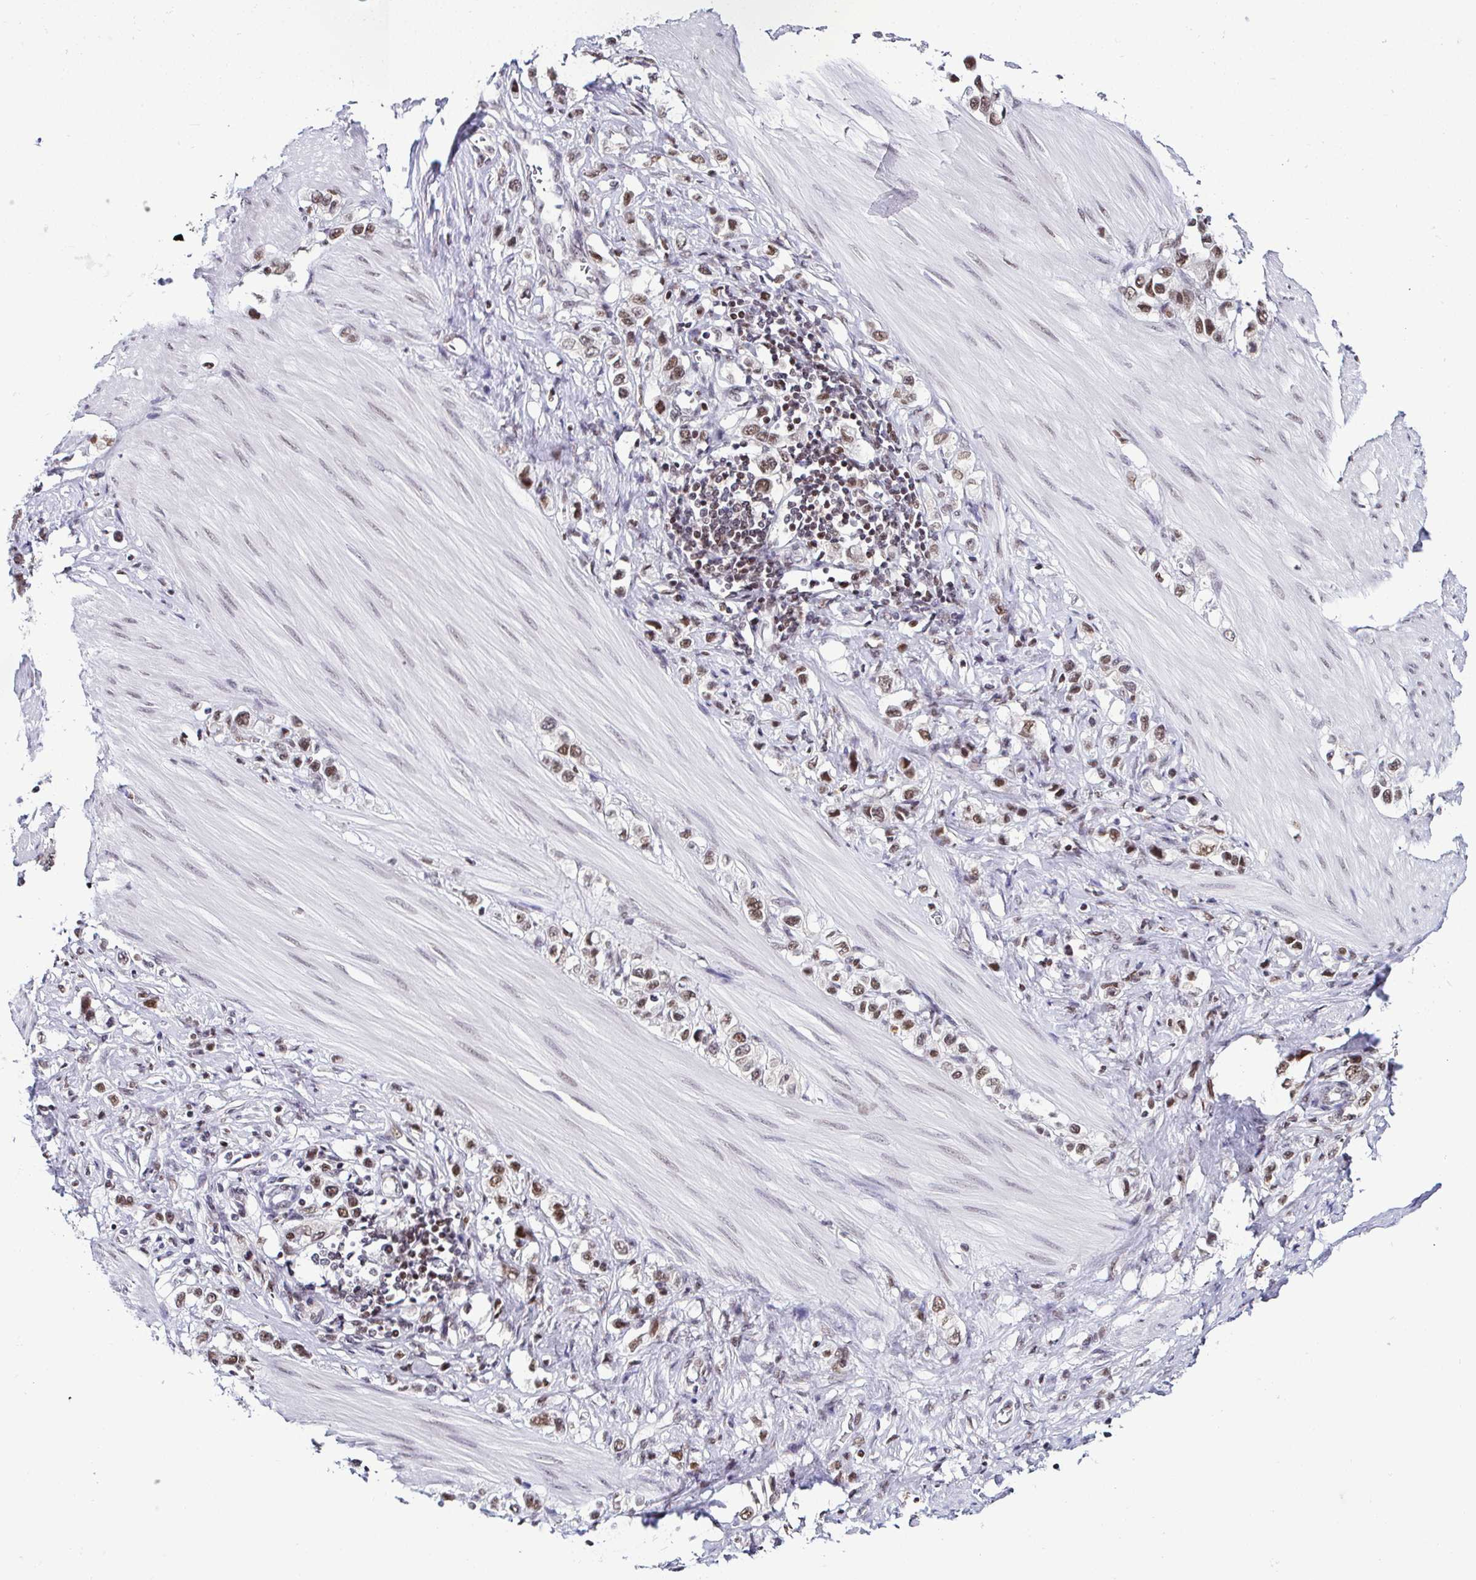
{"staining": {"intensity": "moderate", "quantity": ">75%", "location": "nuclear"}, "tissue": "stomach cancer", "cell_type": "Tumor cells", "image_type": "cancer", "snomed": [{"axis": "morphology", "description": "Adenocarcinoma, NOS"}, {"axis": "topography", "description": "Stomach"}], "caption": "Stomach adenocarcinoma stained with immunohistochemistry (IHC) exhibits moderate nuclear expression in about >75% of tumor cells.", "gene": "DR1", "patient": {"sex": "female", "age": 65}}